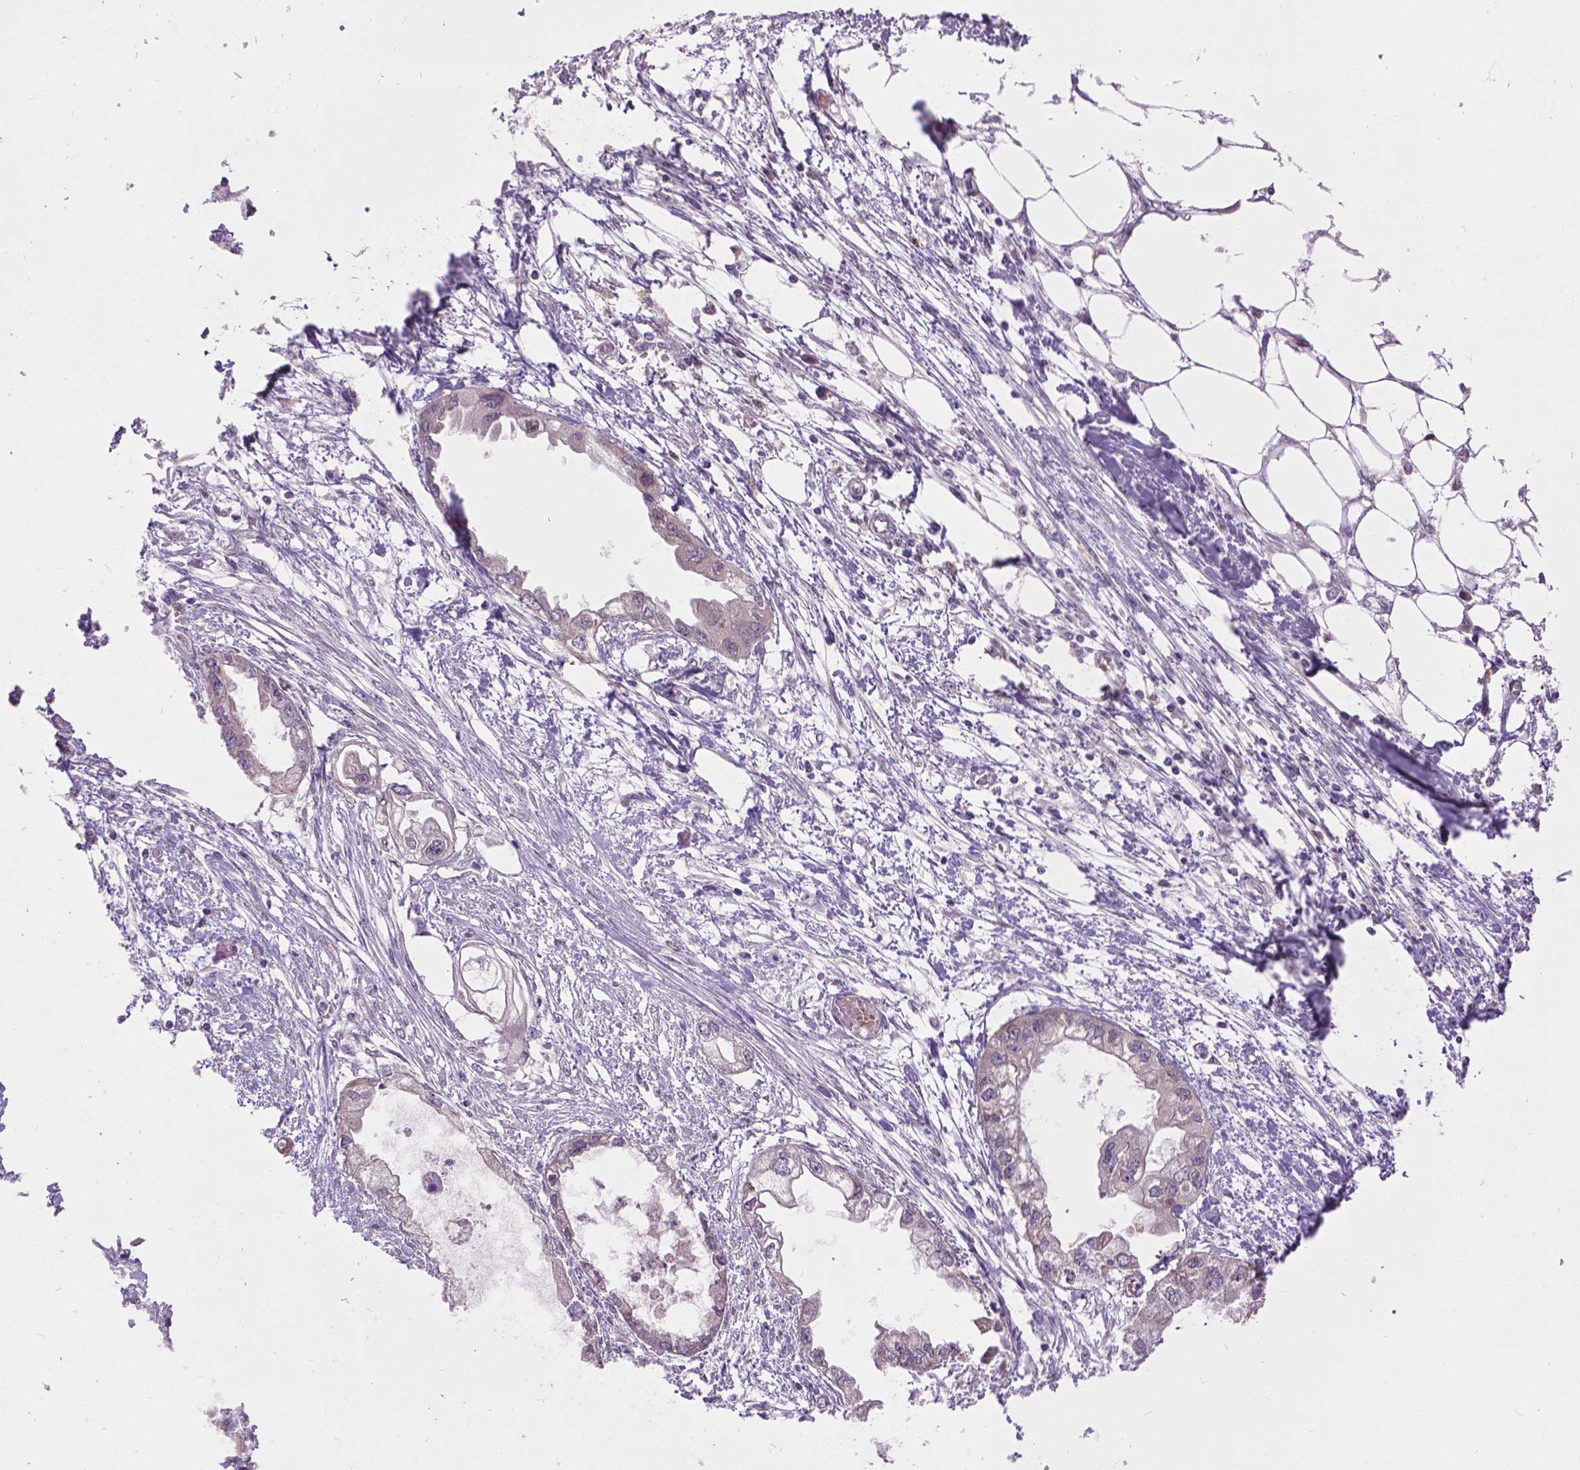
{"staining": {"intensity": "negative", "quantity": "none", "location": "none"}, "tissue": "endometrial cancer", "cell_type": "Tumor cells", "image_type": "cancer", "snomed": [{"axis": "morphology", "description": "Adenocarcinoma, NOS"}, {"axis": "morphology", "description": "Adenocarcinoma, metastatic, NOS"}, {"axis": "topography", "description": "Adipose tissue"}, {"axis": "topography", "description": "Endometrium"}], "caption": "DAB (3,3'-diaminobenzidine) immunohistochemical staining of endometrial cancer exhibits no significant staining in tumor cells.", "gene": "IRF6", "patient": {"sex": "female", "age": 67}}